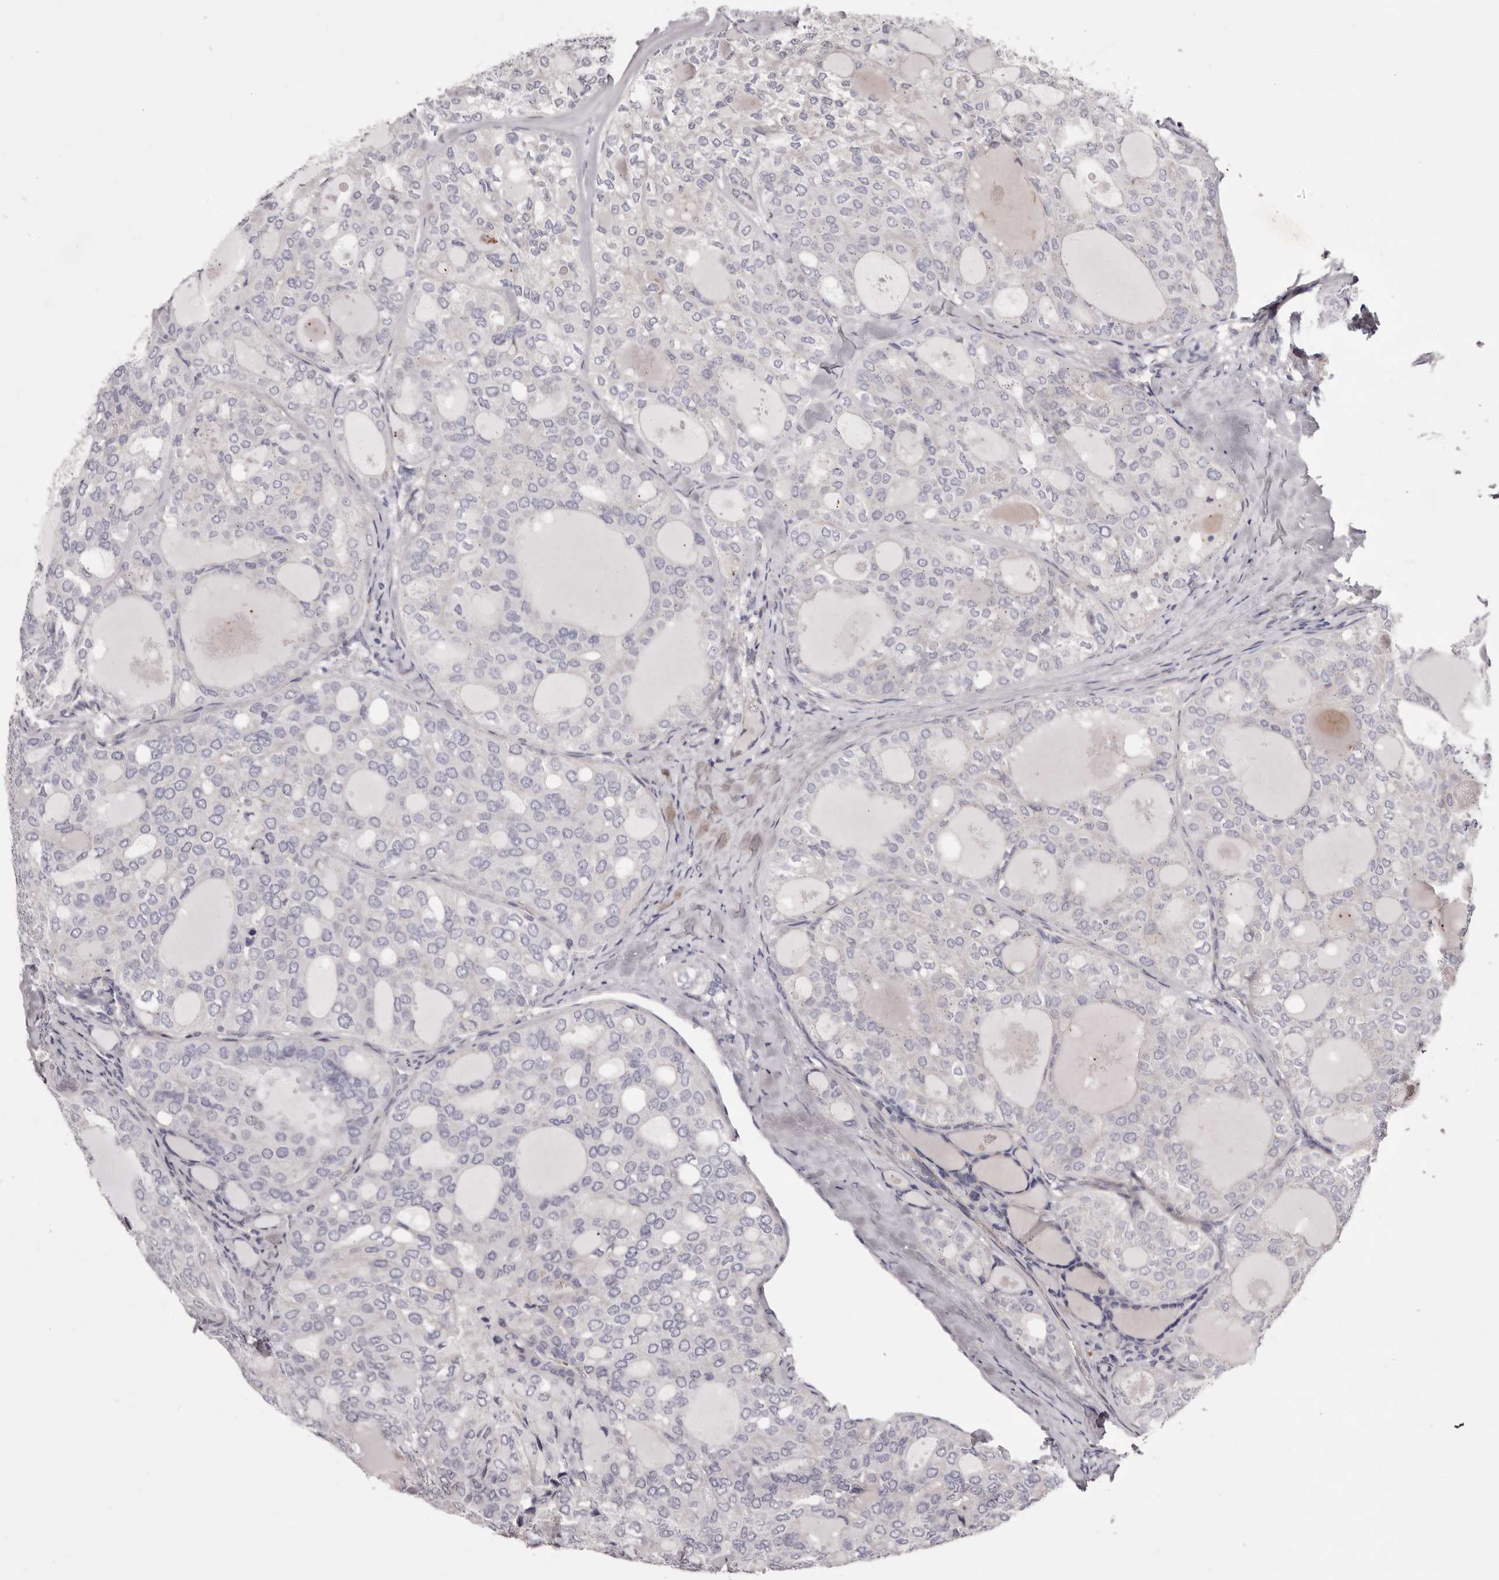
{"staining": {"intensity": "negative", "quantity": "none", "location": "none"}, "tissue": "thyroid cancer", "cell_type": "Tumor cells", "image_type": "cancer", "snomed": [{"axis": "morphology", "description": "Follicular adenoma carcinoma, NOS"}, {"axis": "topography", "description": "Thyroid gland"}], "caption": "Immunohistochemistry (IHC) micrograph of human thyroid cancer stained for a protein (brown), which exhibits no staining in tumor cells. (DAB (3,3'-diaminobenzidine) immunohistochemistry with hematoxylin counter stain).", "gene": "PEG10", "patient": {"sex": "male", "age": 75}}